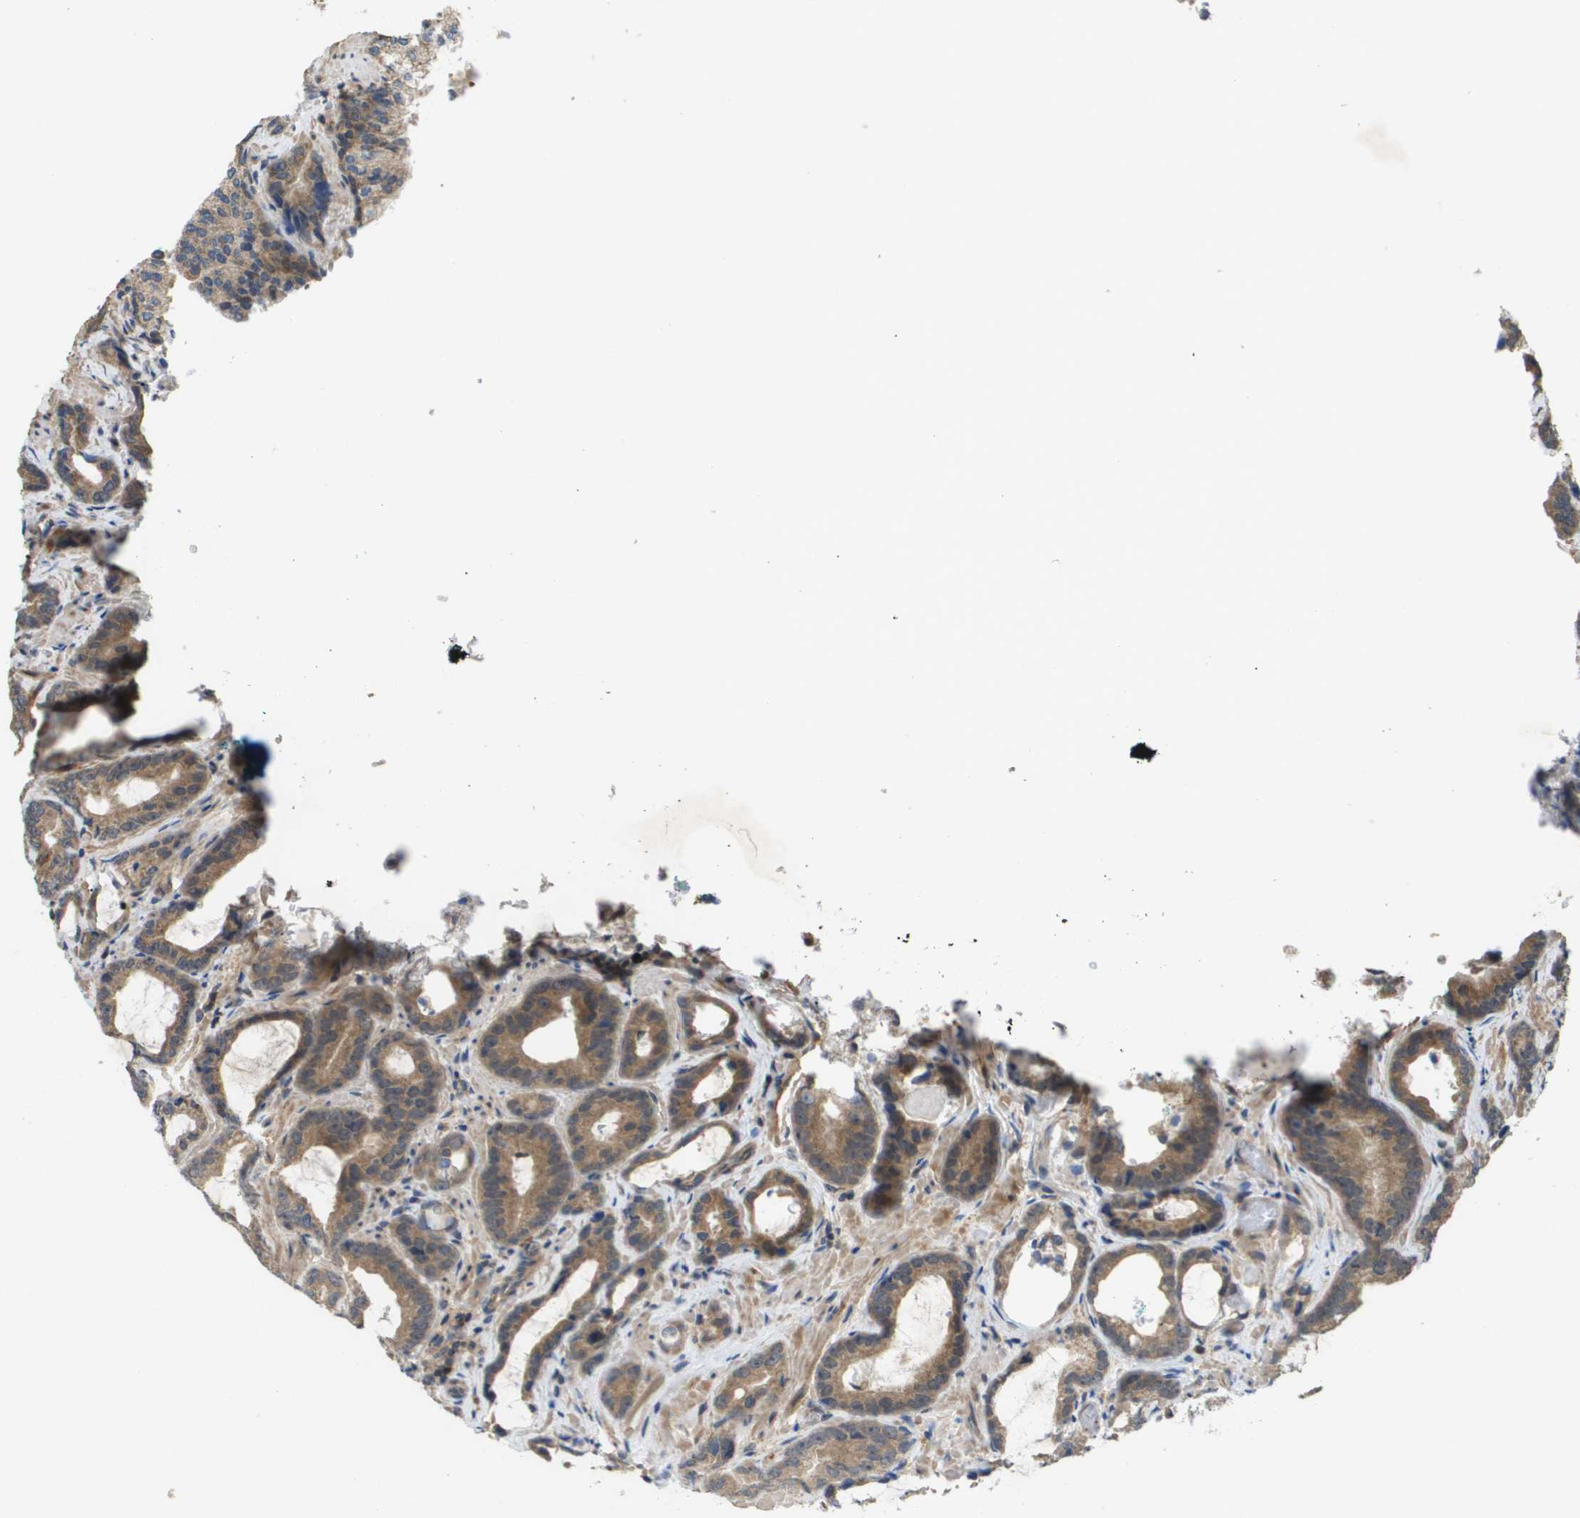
{"staining": {"intensity": "moderate", "quantity": ">75%", "location": "cytoplasmic/membranous"}, "tissue": "prostate cancer", "cell_type": "Tumor cells", "image_type": "cancer", "snomed": [{"axis": "morphology", "description": "Adenocarcinoma, Low grade"}, {"axis": "topography", "description": "Prostate"}], "caption": "DAB (3,3'-diaminobenzidine) immunohistochemical staining of prostate cancer (adenocarcinoma (low-grade)) displays moderate cytoplasmic/membranous protein staining in approximately >75% of tumor cells.", "gene": "RBM38", "patient": {"sex": "male", "age": 60}}